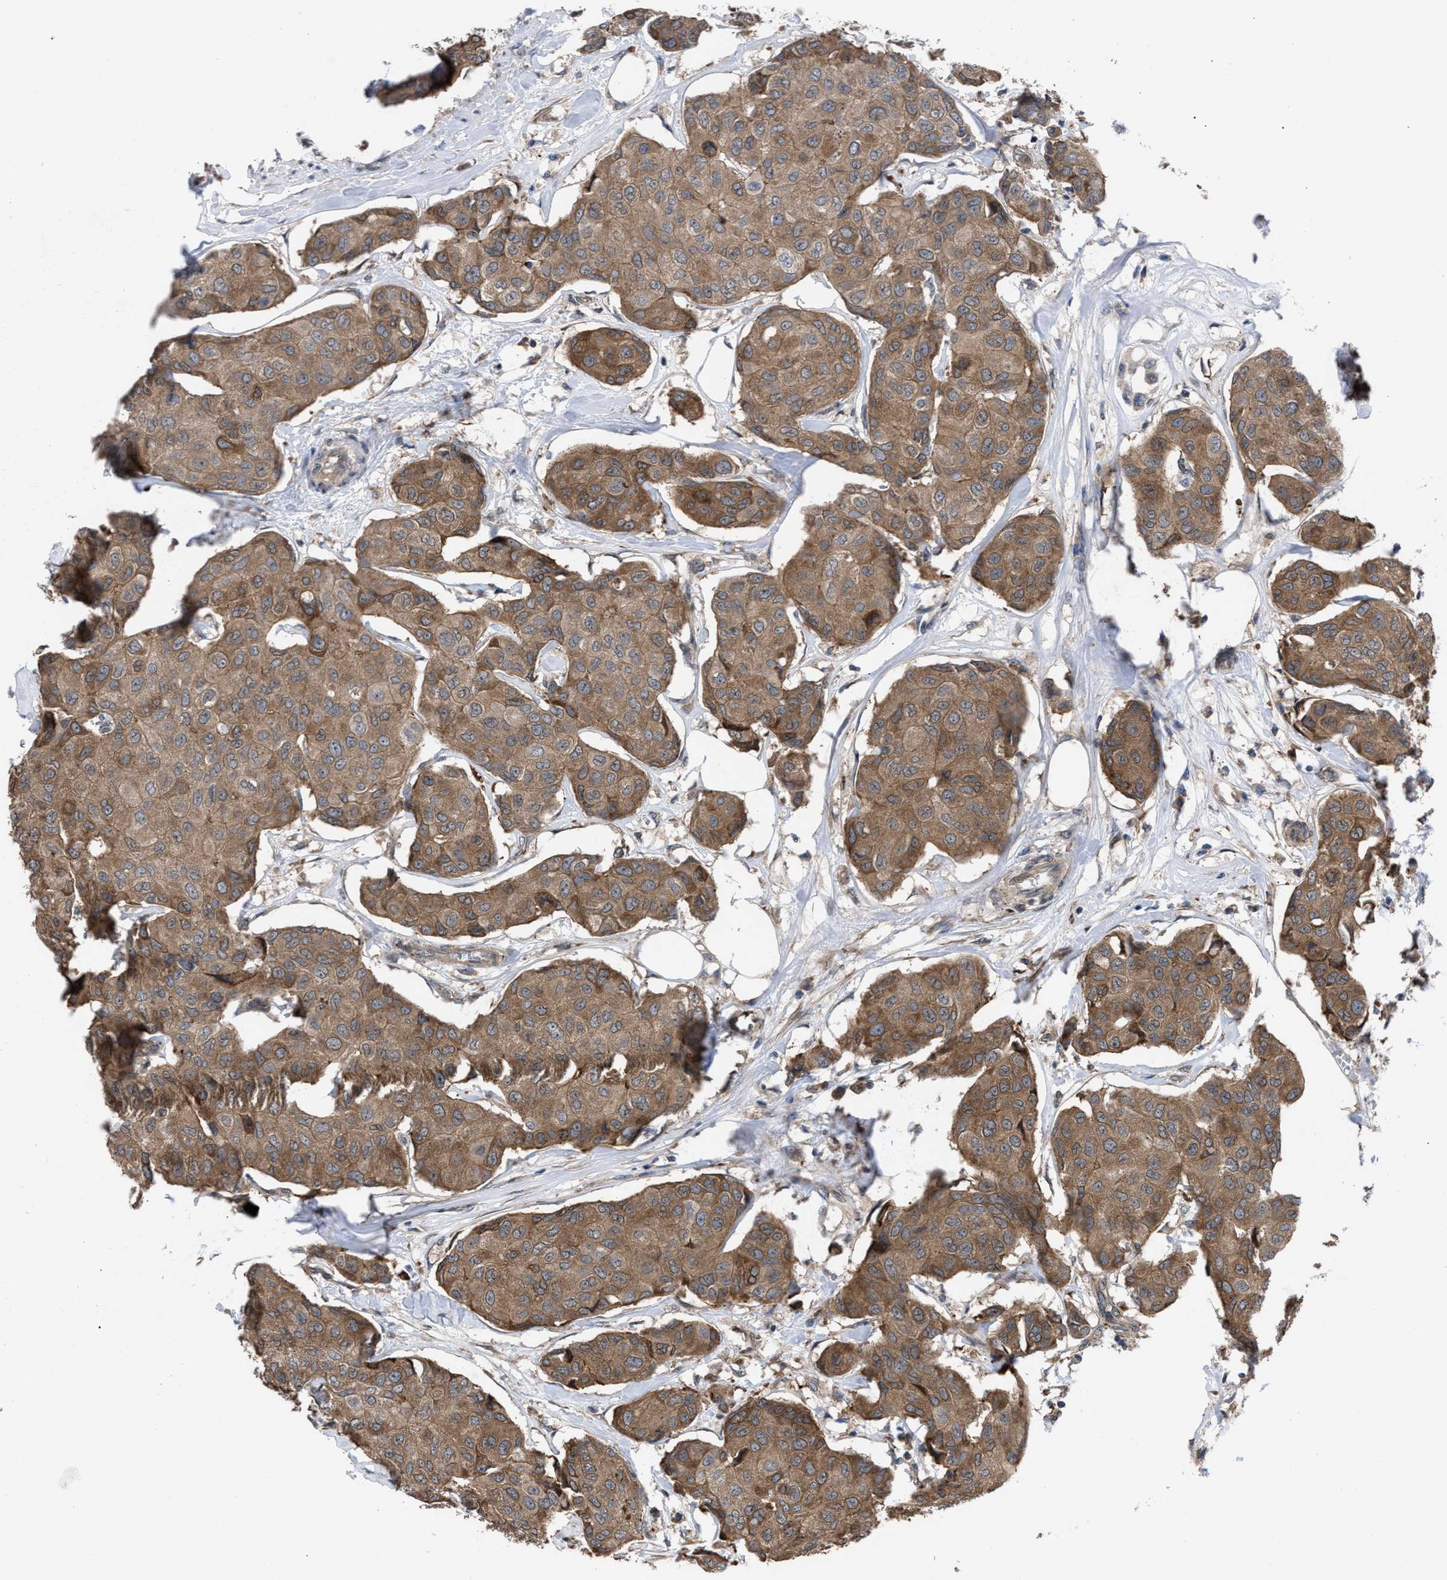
{"staining": {"intensity": "moderate", "quantity": ">75%", "location": "cytoplasmic/membranous"}, "tissue": "breast cancer", "cell_type": "Tumor cells", "image_type": "cancer", "snomed": [{"axis": "morphology", "description": "Duct carcinoma"}, {"axis": "topography", "description": "Breast"}], "caption": "A micrograph of invasive ductal carcinoma (breast) stained for a protein displays moderate cytoplasmic/membranous brown staining in tumor cells.", "gene": "TP53BP2", "patient": {"sex": "female", "age": 80}}